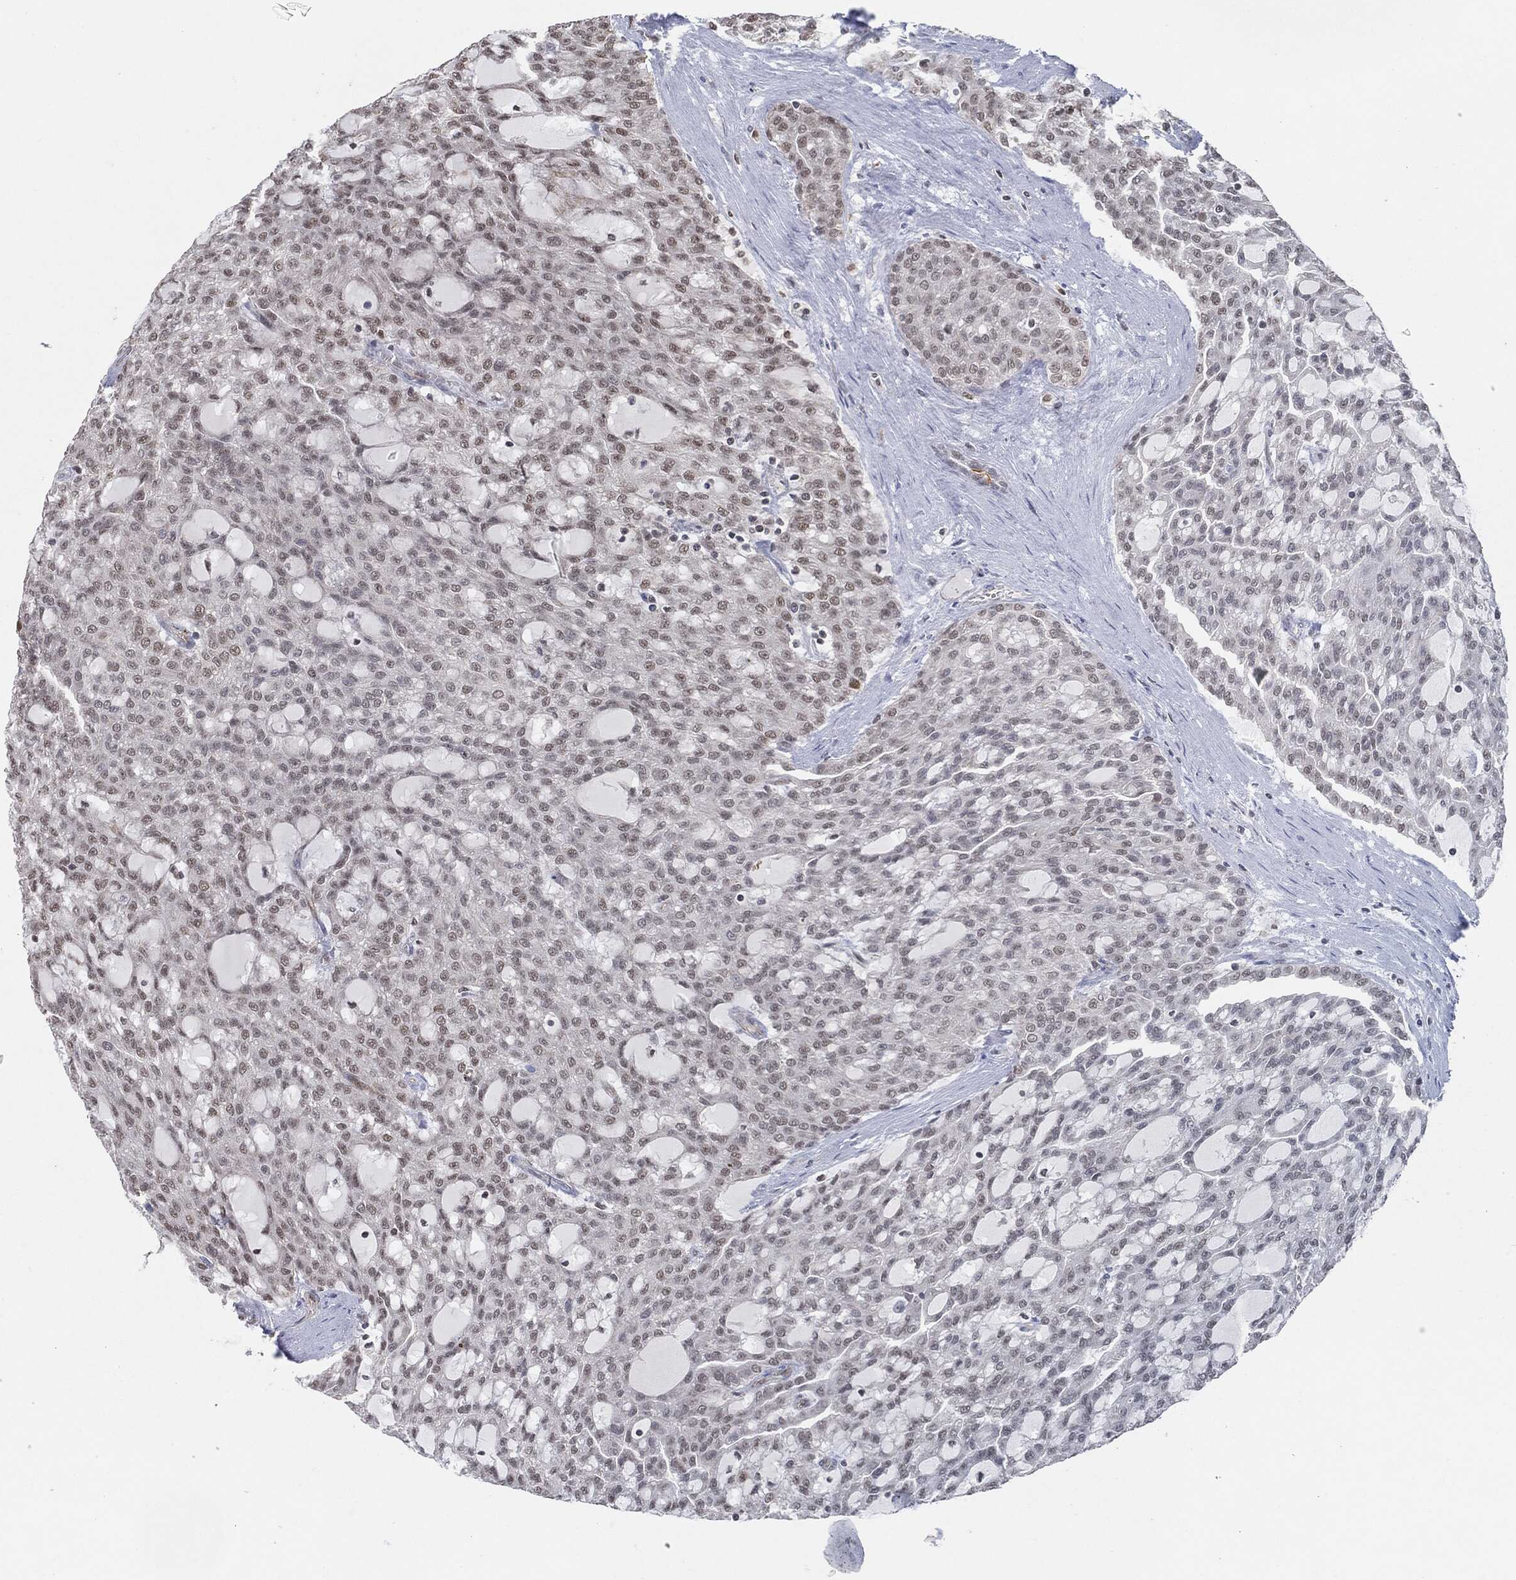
{"staining": {"intensity": "weak", "quantity": "<25%", "location": "cytoplasmic/membranous"}, "tissue": "renal cancer", "cell_type": "Tumor cells", "image_type": "cancer", "snomed": [{"axis": "morphology", "description": "Adenocarcinoma, NOS"}, {"axis": "topography", "description": "Kidney"}], "caption": "Human renal cancer stained for a protein using immunohistochemistry (IHC) exhibits no positivity in tumor cells.", "gene": "TP53RK", "patient": {"sex": "male", "age": 63}}